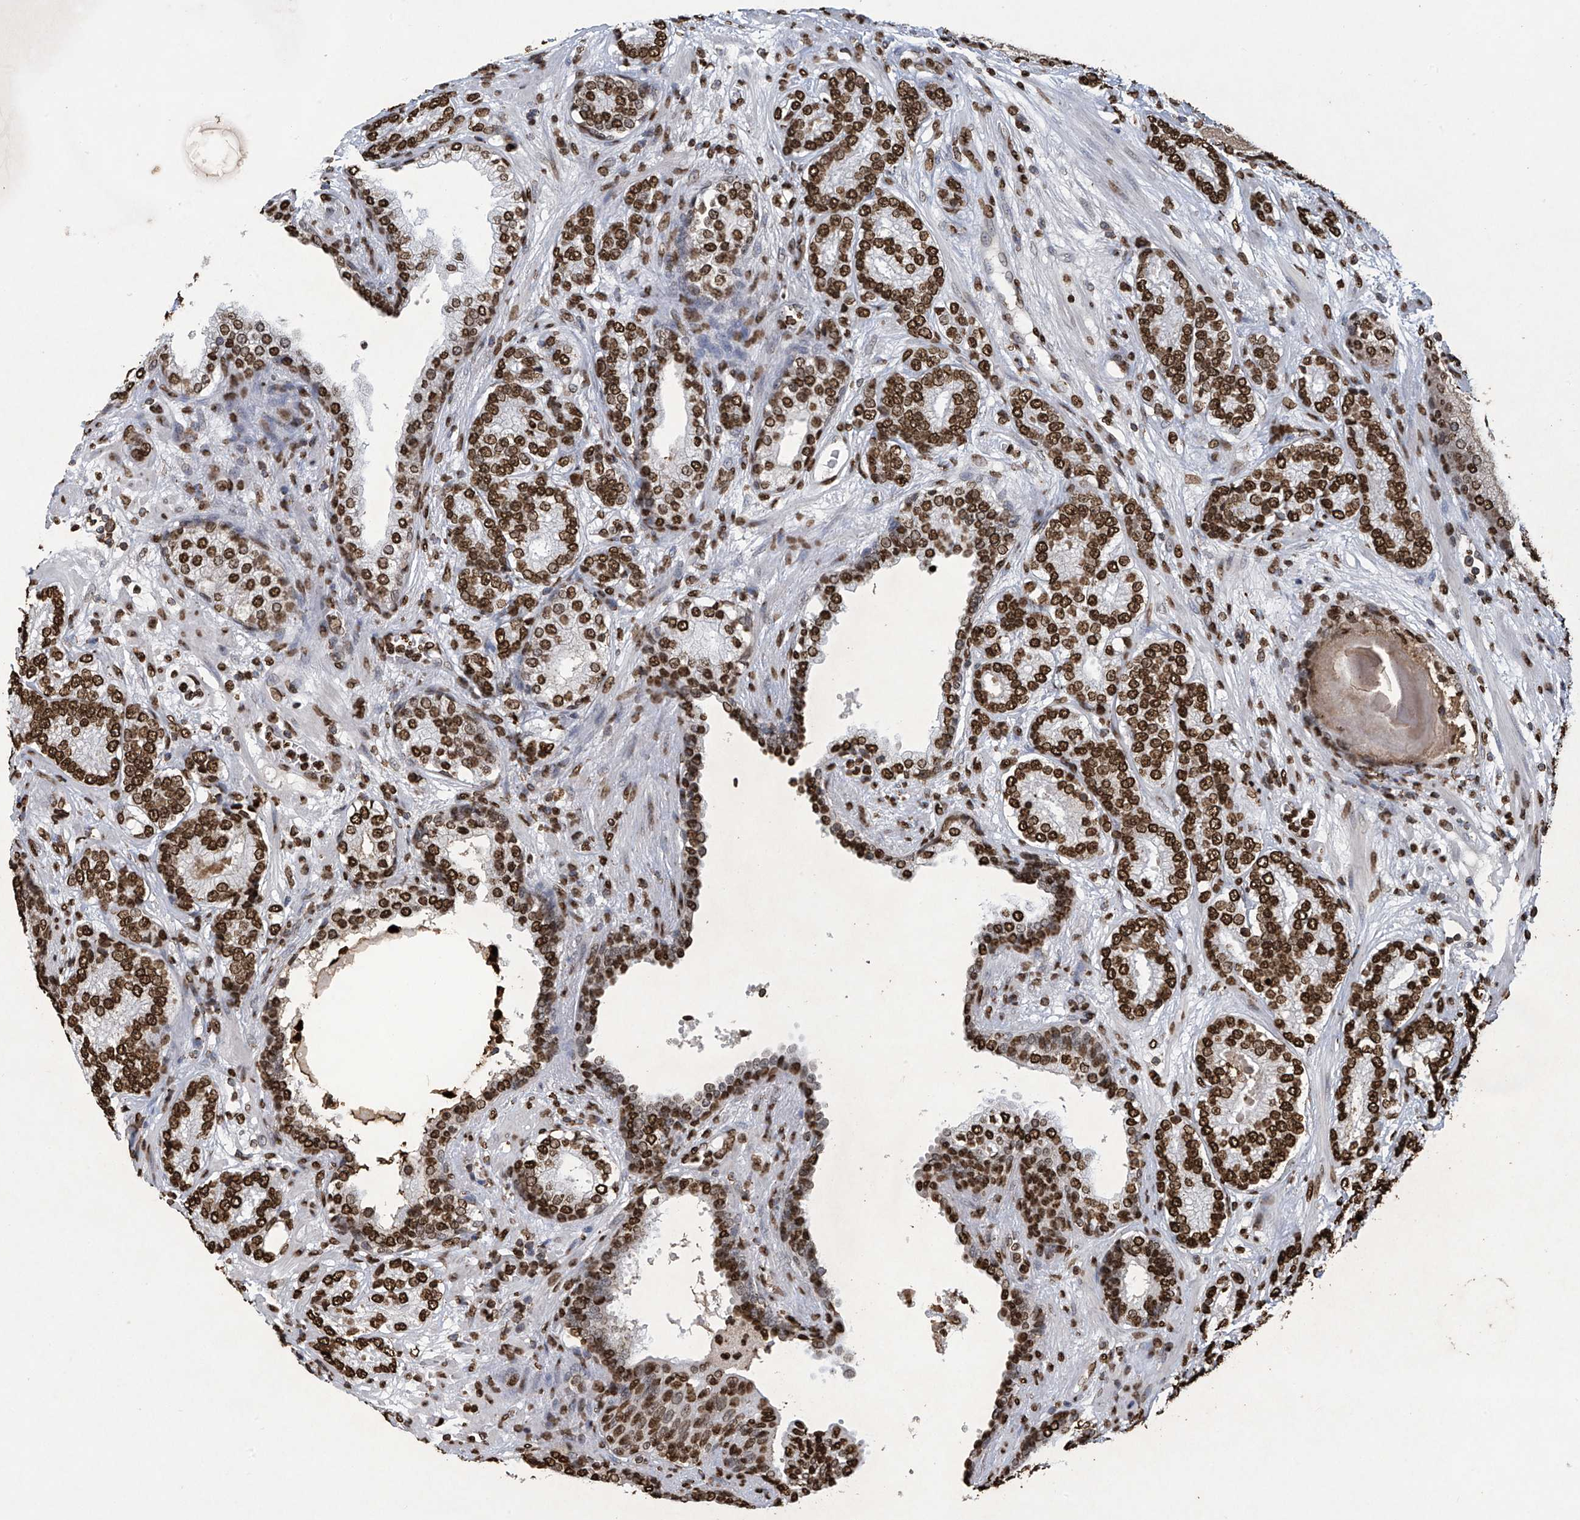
{"staining": {"intensity": "strong", "quantity": ">75%", "location": "nuclear"}, "tissue": "prostate cancer", "cell_type": "Tumor cells", "image_type": "cancer", "snomed": [{"axis": "morphology", "description": "Adenocarcinoma, High grade"}, {"axis": "topography", "description": "Prostate"}], "caption": "Immunohistochemical staining of human prostate cancer exhibits high levels of strong nuclear protein expression in approximately >75% of tumor cells.", "gene": "H3-3A", "patient": {"sex": "male", "age": 61}}